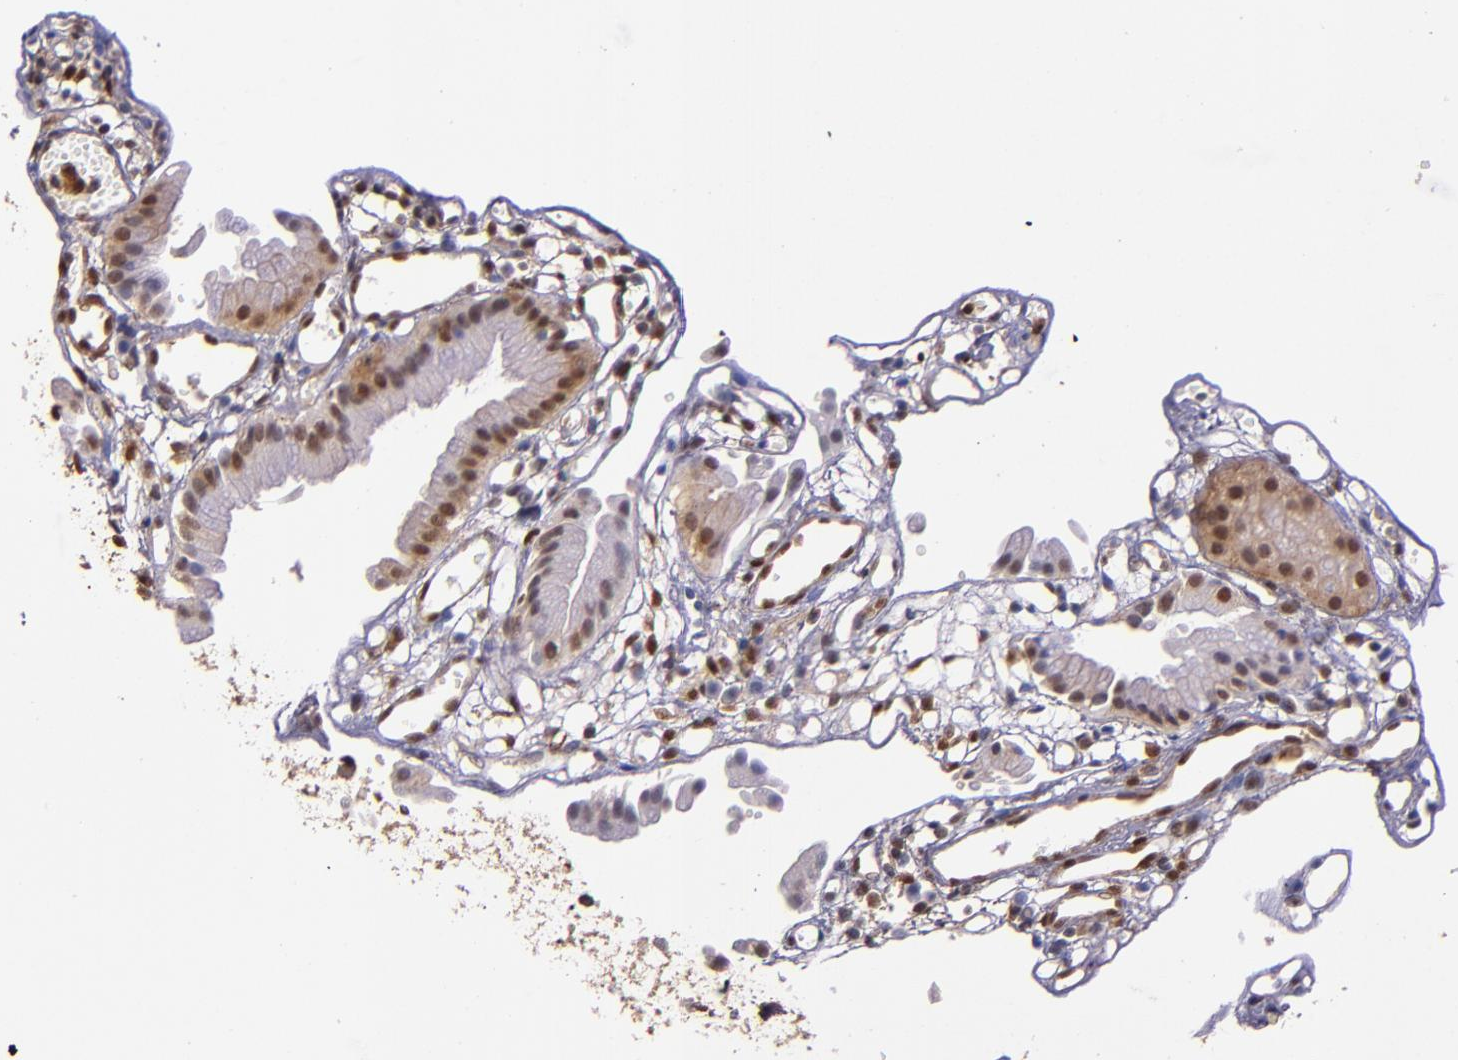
{"staining": {"intensity": "moderate", "quantity": ">75%", "location": "cytoplasmic/membranous,nuclear"}, "tissue": "gallbladder", "cell_type": "Glandular cells", "image_type": "normal", "snomed": [{"axis": "morphology", "description": "Normal tissue, NOS"}, {"axis": "topography", "description": "Gallbladder"}], "caption": "Gallbladder stained with DAB immunohistochemistry exhibits medium levels of moderate cytoplasmic/membranous,nuclear expression in approximately >75% of glandular cells.", "gene": "STAT6", "patient": {"sex": "male", "age": 65}}